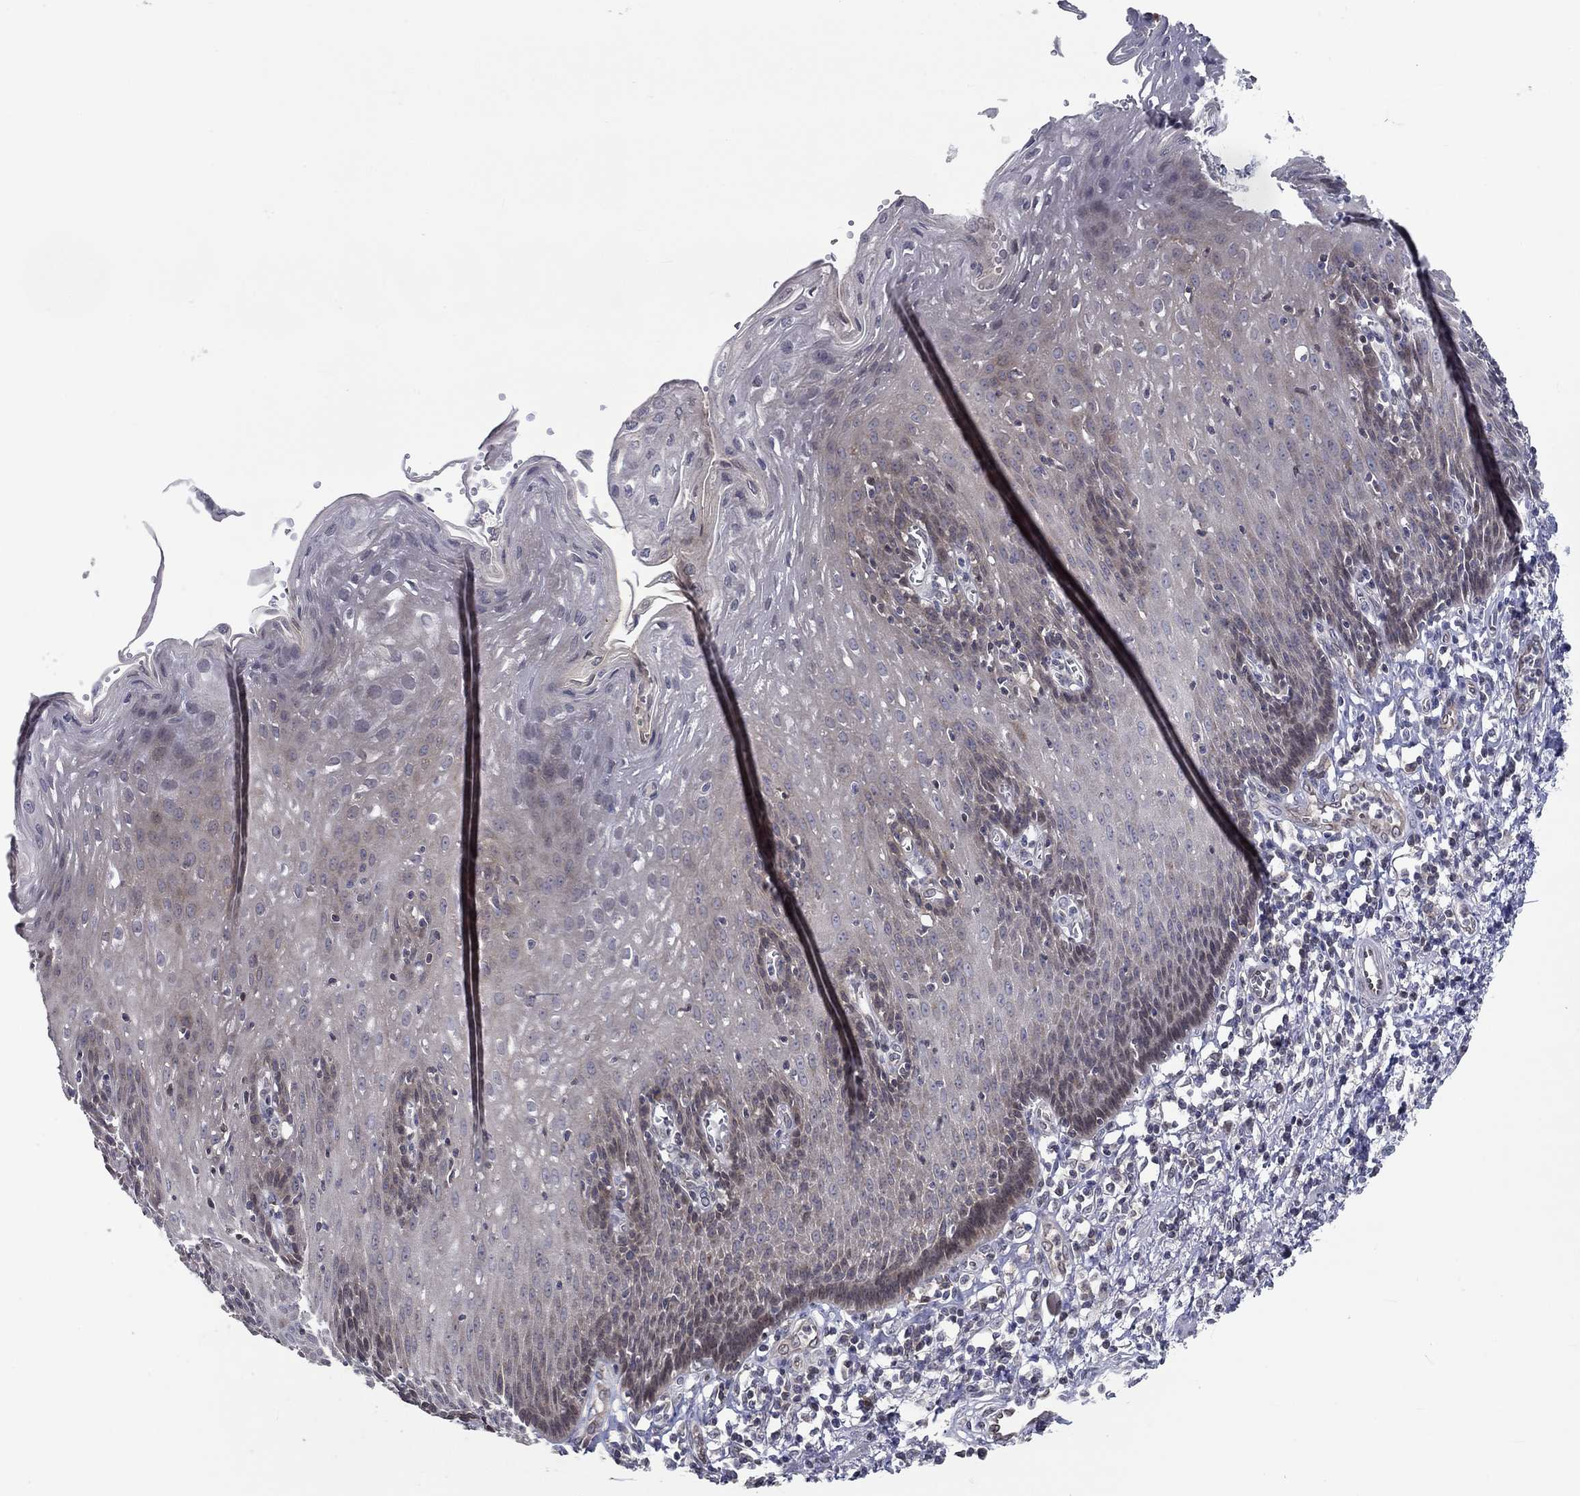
{"staining": {"intensity": "negative", "quantity": "none", "location": "none"}, "tissue": "esophagus", "cell_type": "Squamous epithelial cells", "image_type": "normal", "snomed": [{"axis": "morphology", "description": "Normal tissue, NOS"}, {"axis": "topography", "description": "Esophagus"}], "caption": "DAB immunohistochemical staining of normal human esophagus displays no significant staining in squamous epithelial cells. (DAB immunohistochemistry (IHC) with hematoxylin counter stain).", "gene": "CETN3", "patient": {"sex": "male", "age": 57}}